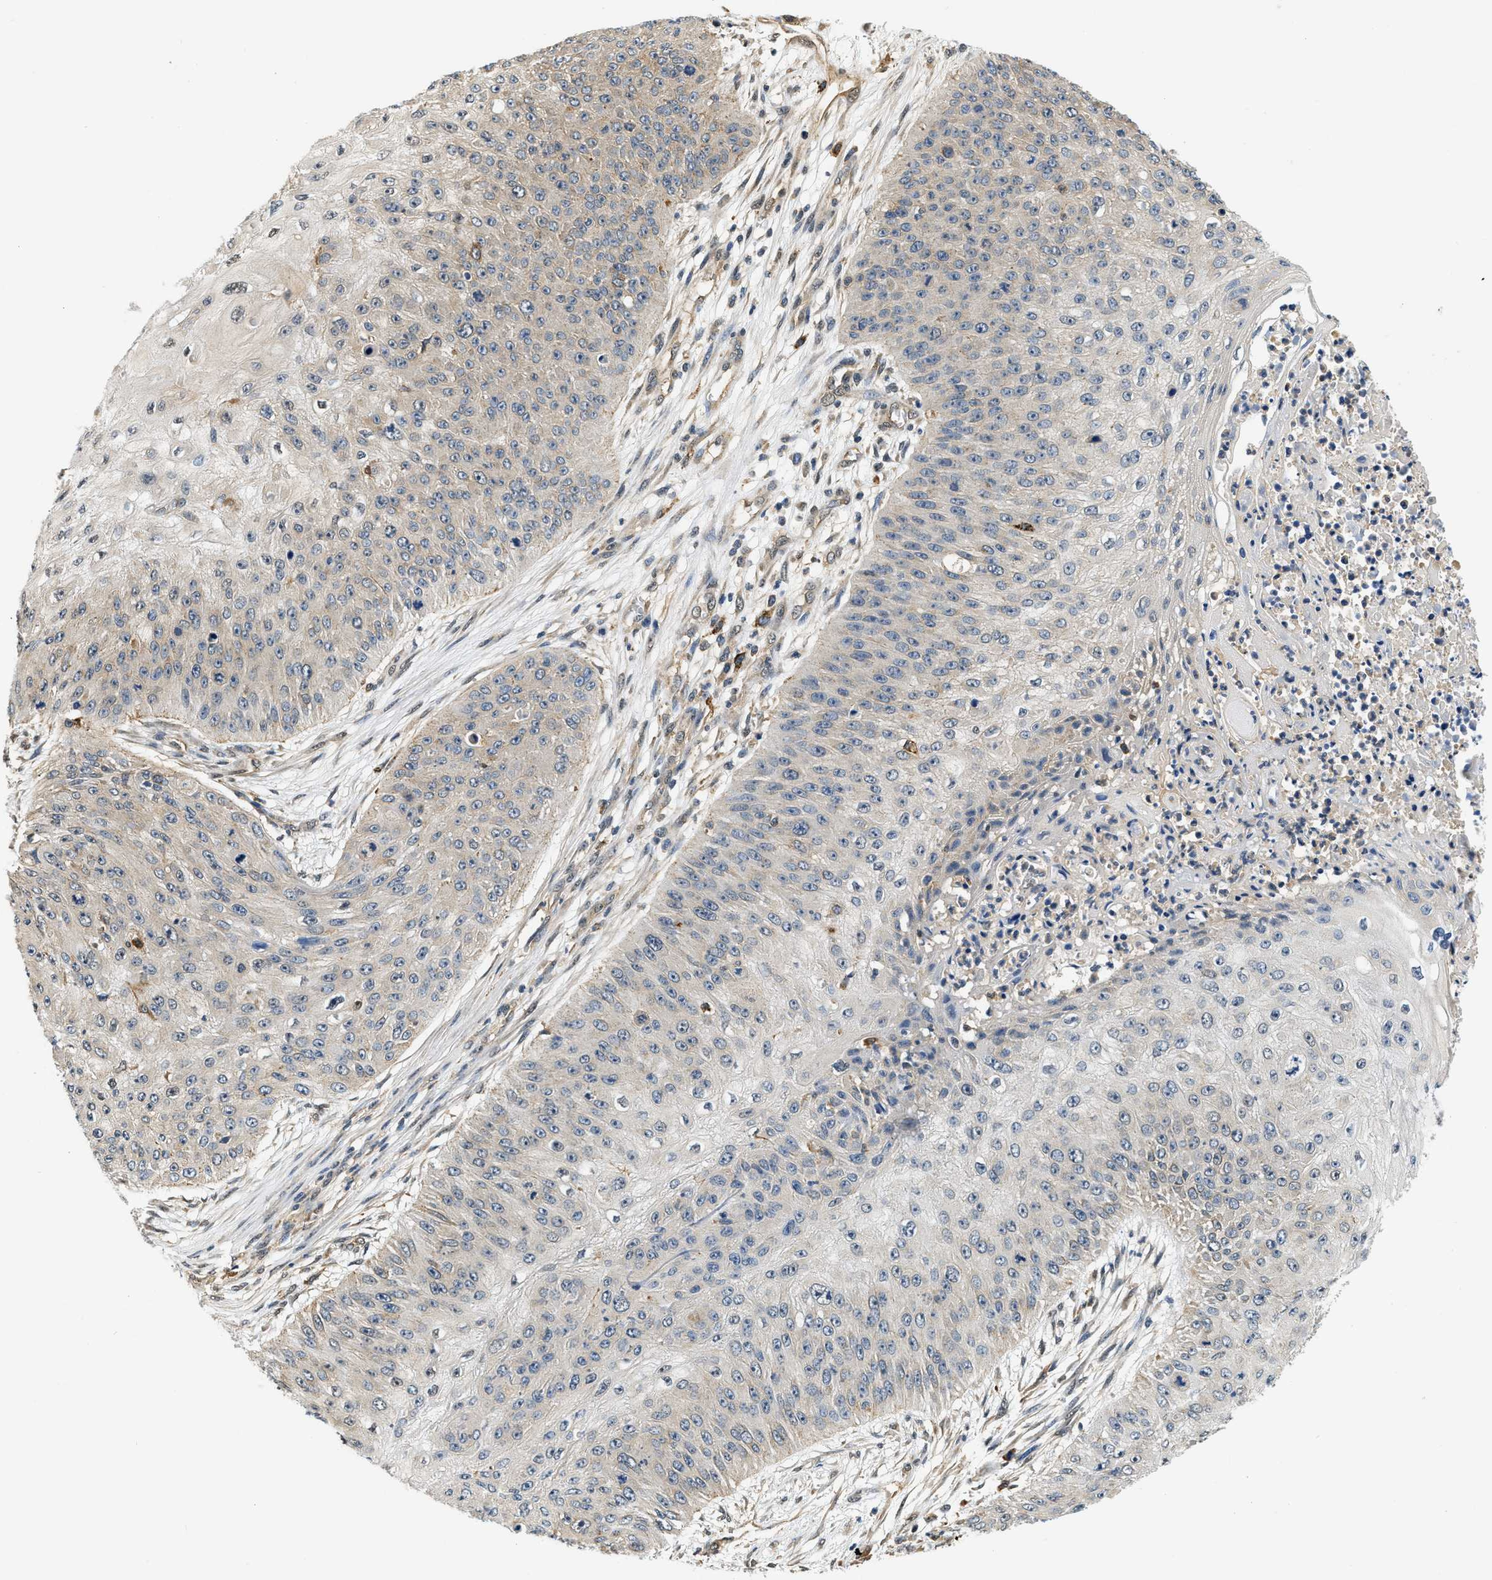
{"staining": {"intensity": "weak", "quantity": "<25%", "location": "cytoplasmic/membranous"}, "tissue": "skin cancer", "cell_type": "Tumor cells", "image_type": "cancer", "snomed": [{"axis": "morphology", "description": "Squamous cell carcinoma, NOS"}, {"axis": "topography", "description": "Skin"}], "caption": "The micrograph shows no staining of tumor cells in skin cancer (squamous cell carcinoma).", "gene": "BCL7C", "patient": {"sex": "female", "age": 80}}